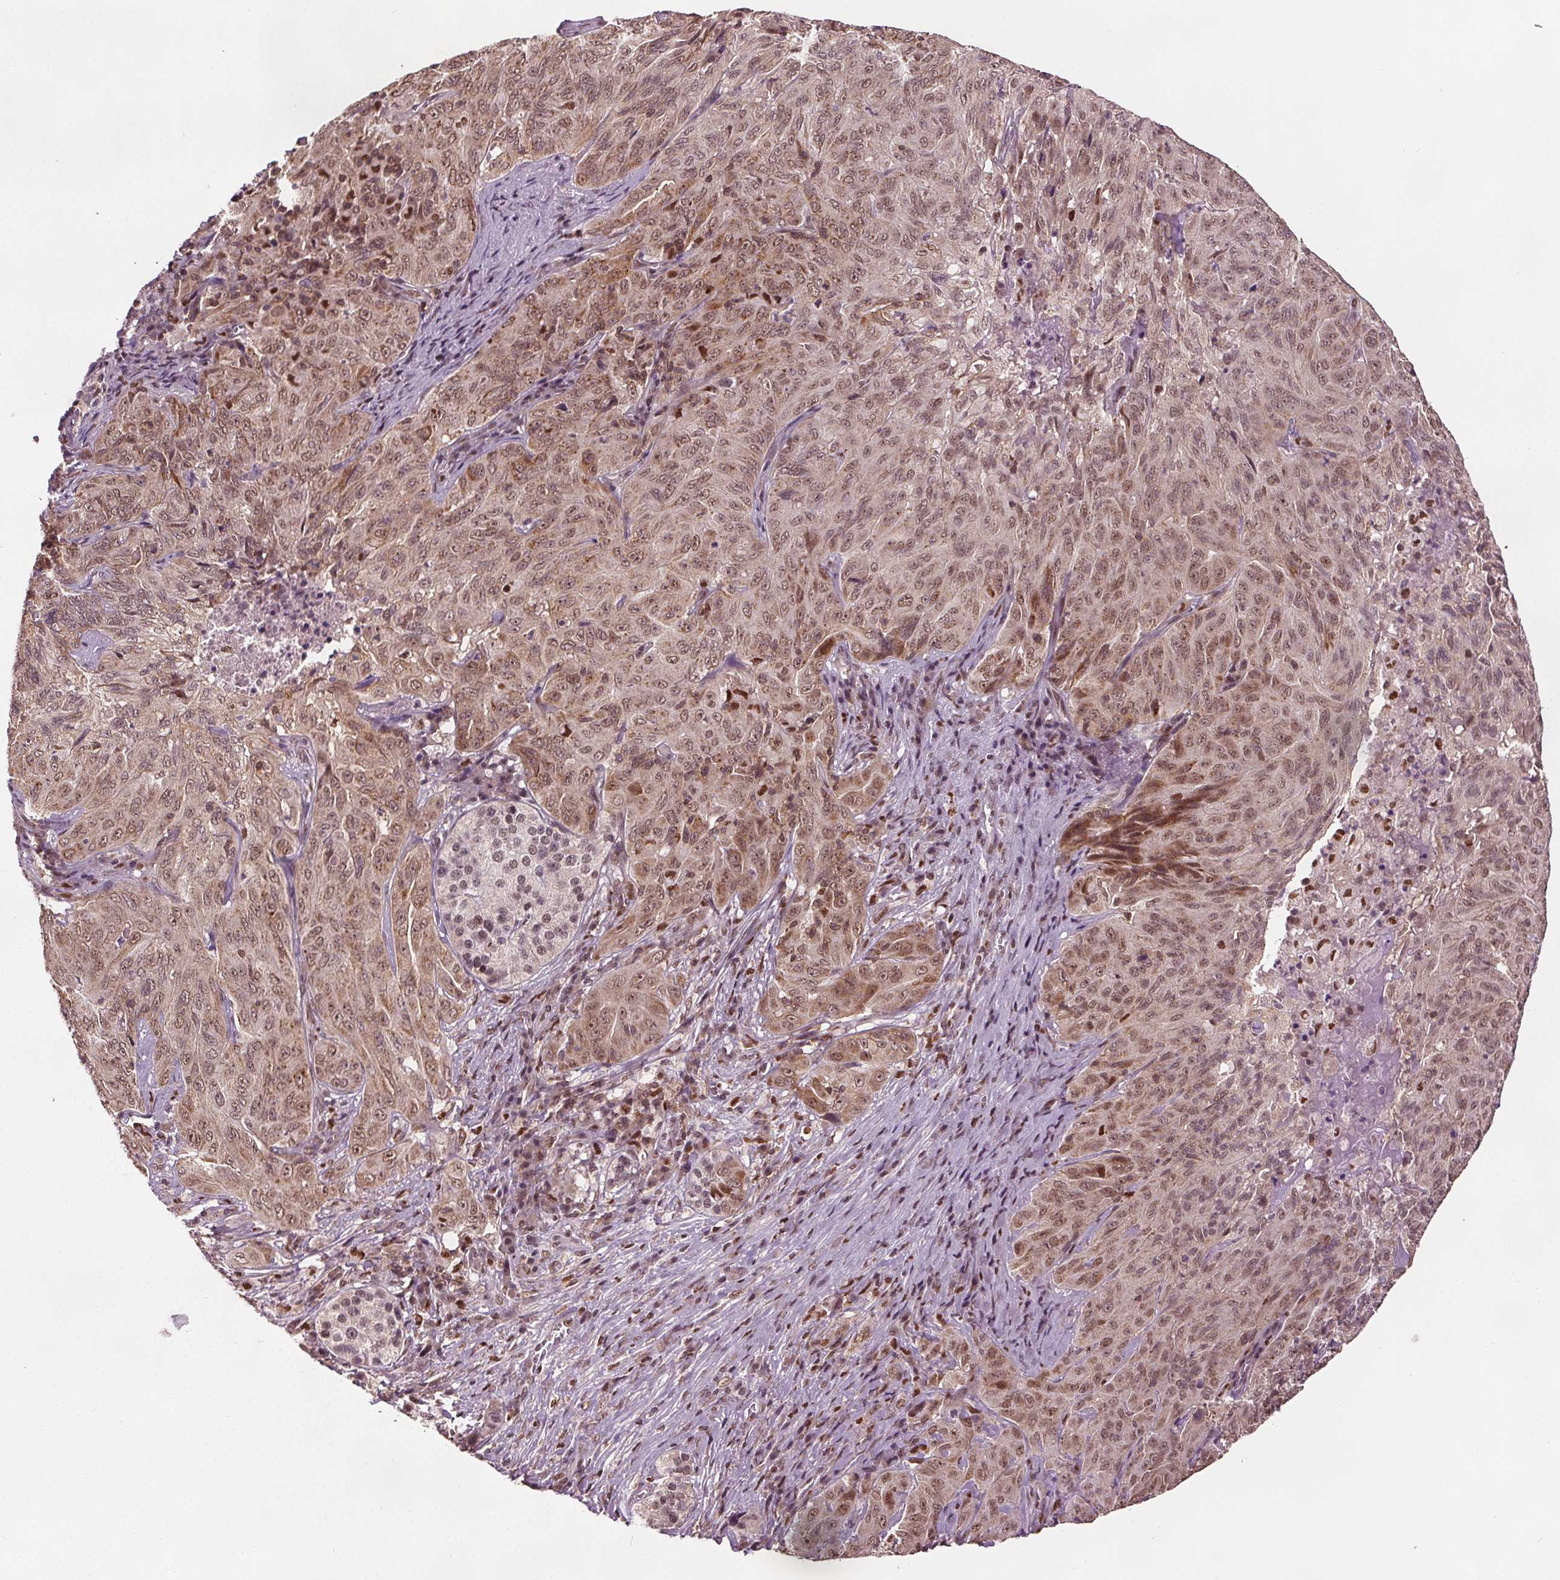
{"staining": {"intensity": "weak", "quantity": ">75%", "location": "cytoplasmic/membranous,nuclear"}, "tissue": "pancreatic cancer", "cell_type": "Tumor cells", "image_type": "cancer", "snomed": [{"axis": "morphology", "description": "Adenocarcinoma, NOS"}, {"axis": "topography", "description": "Pancreas"}], "caption": "A brown stain labels weak cytoplasmic/membranous and nuclear positivity of a protein in human pancreatic cancer (adenocarcinoma) tumor cells.", "gene": "DDX11", "patient": {"sex": "male", "age": 63}}